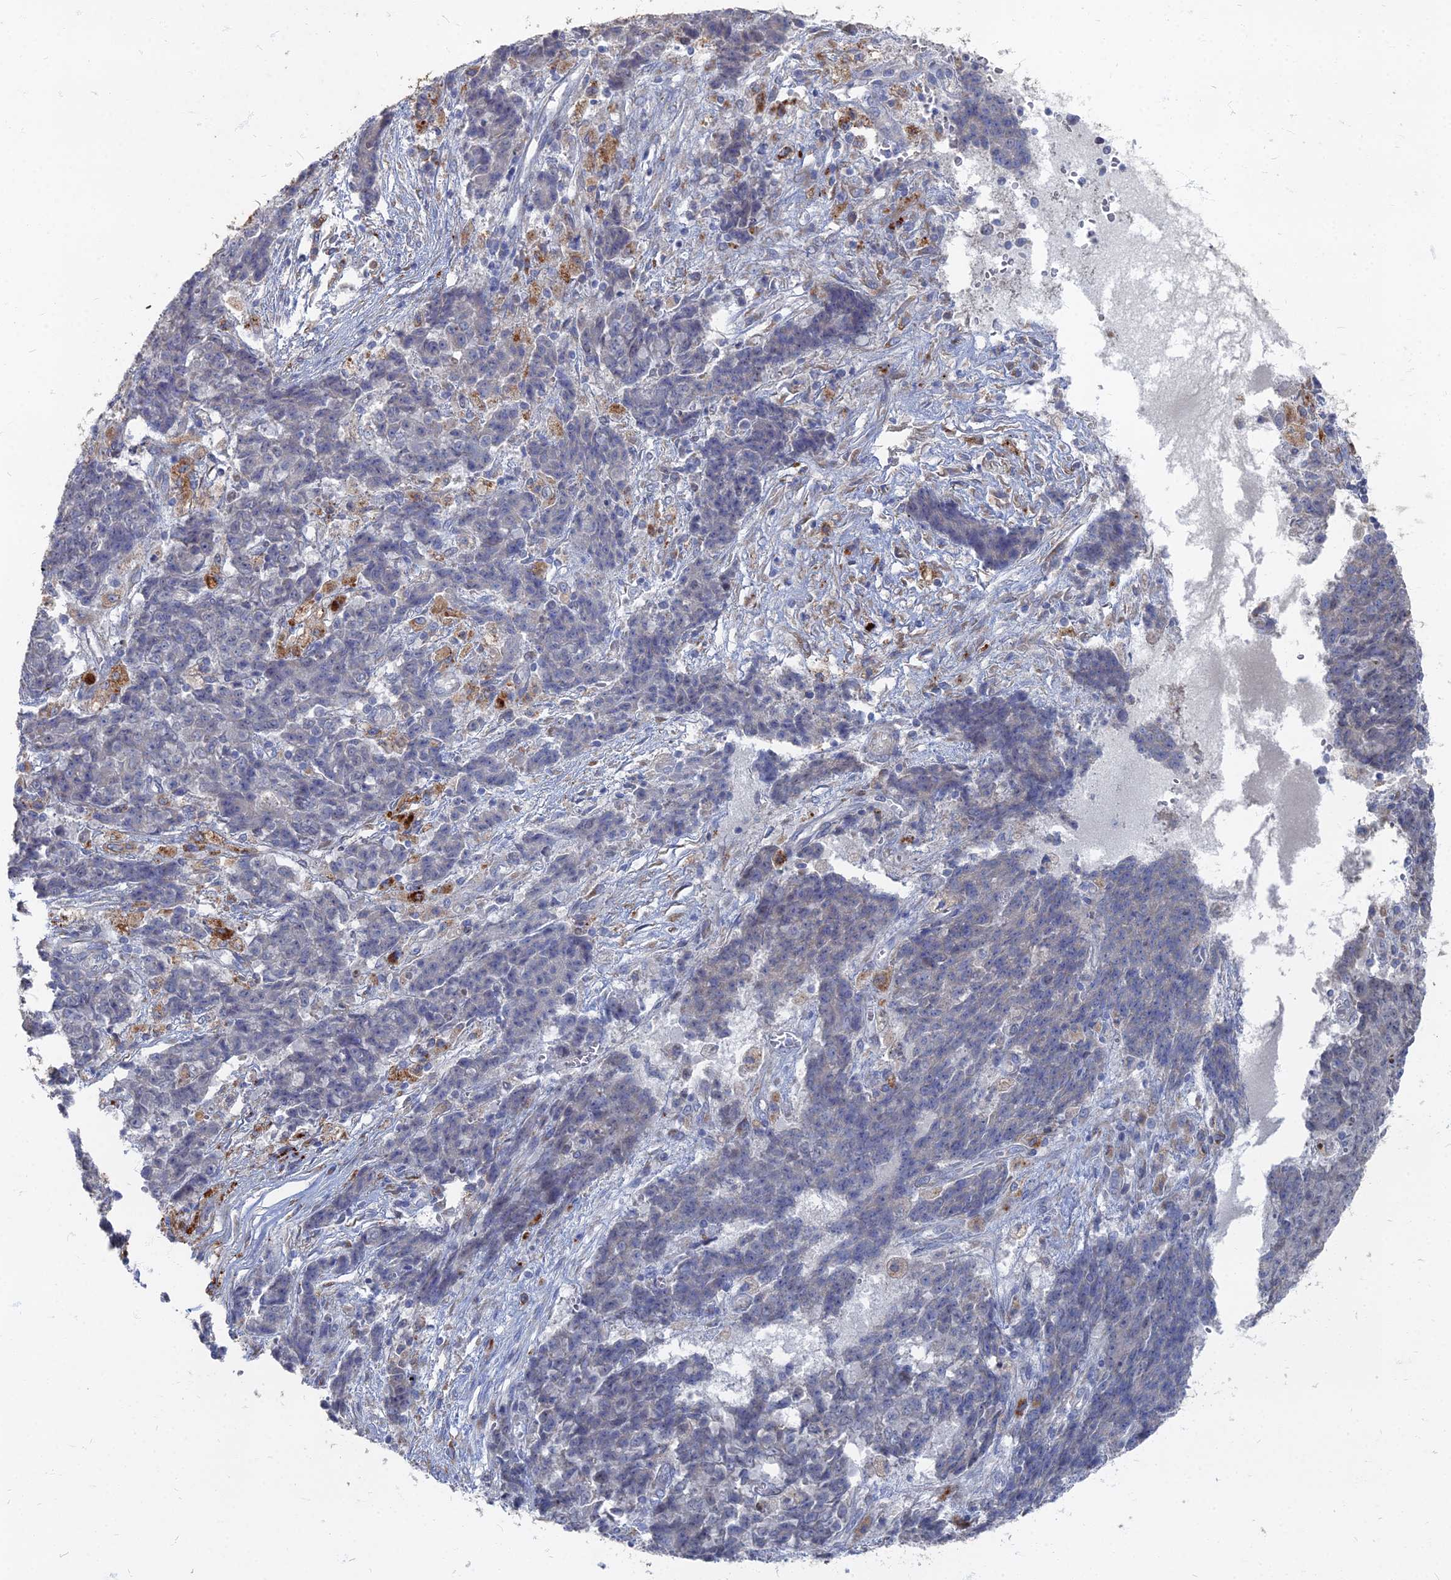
{"staining": {"intensity": "negative", "quantity": "none", "location": "none"}, "tissue": "ovarian cancer", "cell_type": "Tumor cells", "image_type": "cancer", "snomed": [{"axis": "morphology", "description": "Carcinoma, endometroid"}, {"axis": "topography", "description": "Ovary"}], "caption": "A high-resolution photomicrograph shows immunohistochemistry (IHC) staining of ovarian cancer, which demonstrates no significant staining in tumor cells. The staining is performed using DAB brown chromogen with nuclei counter-stained in using hematoxylin.", "gene": "TMEM128", "patient": {"sex": "female", "age": 42}}